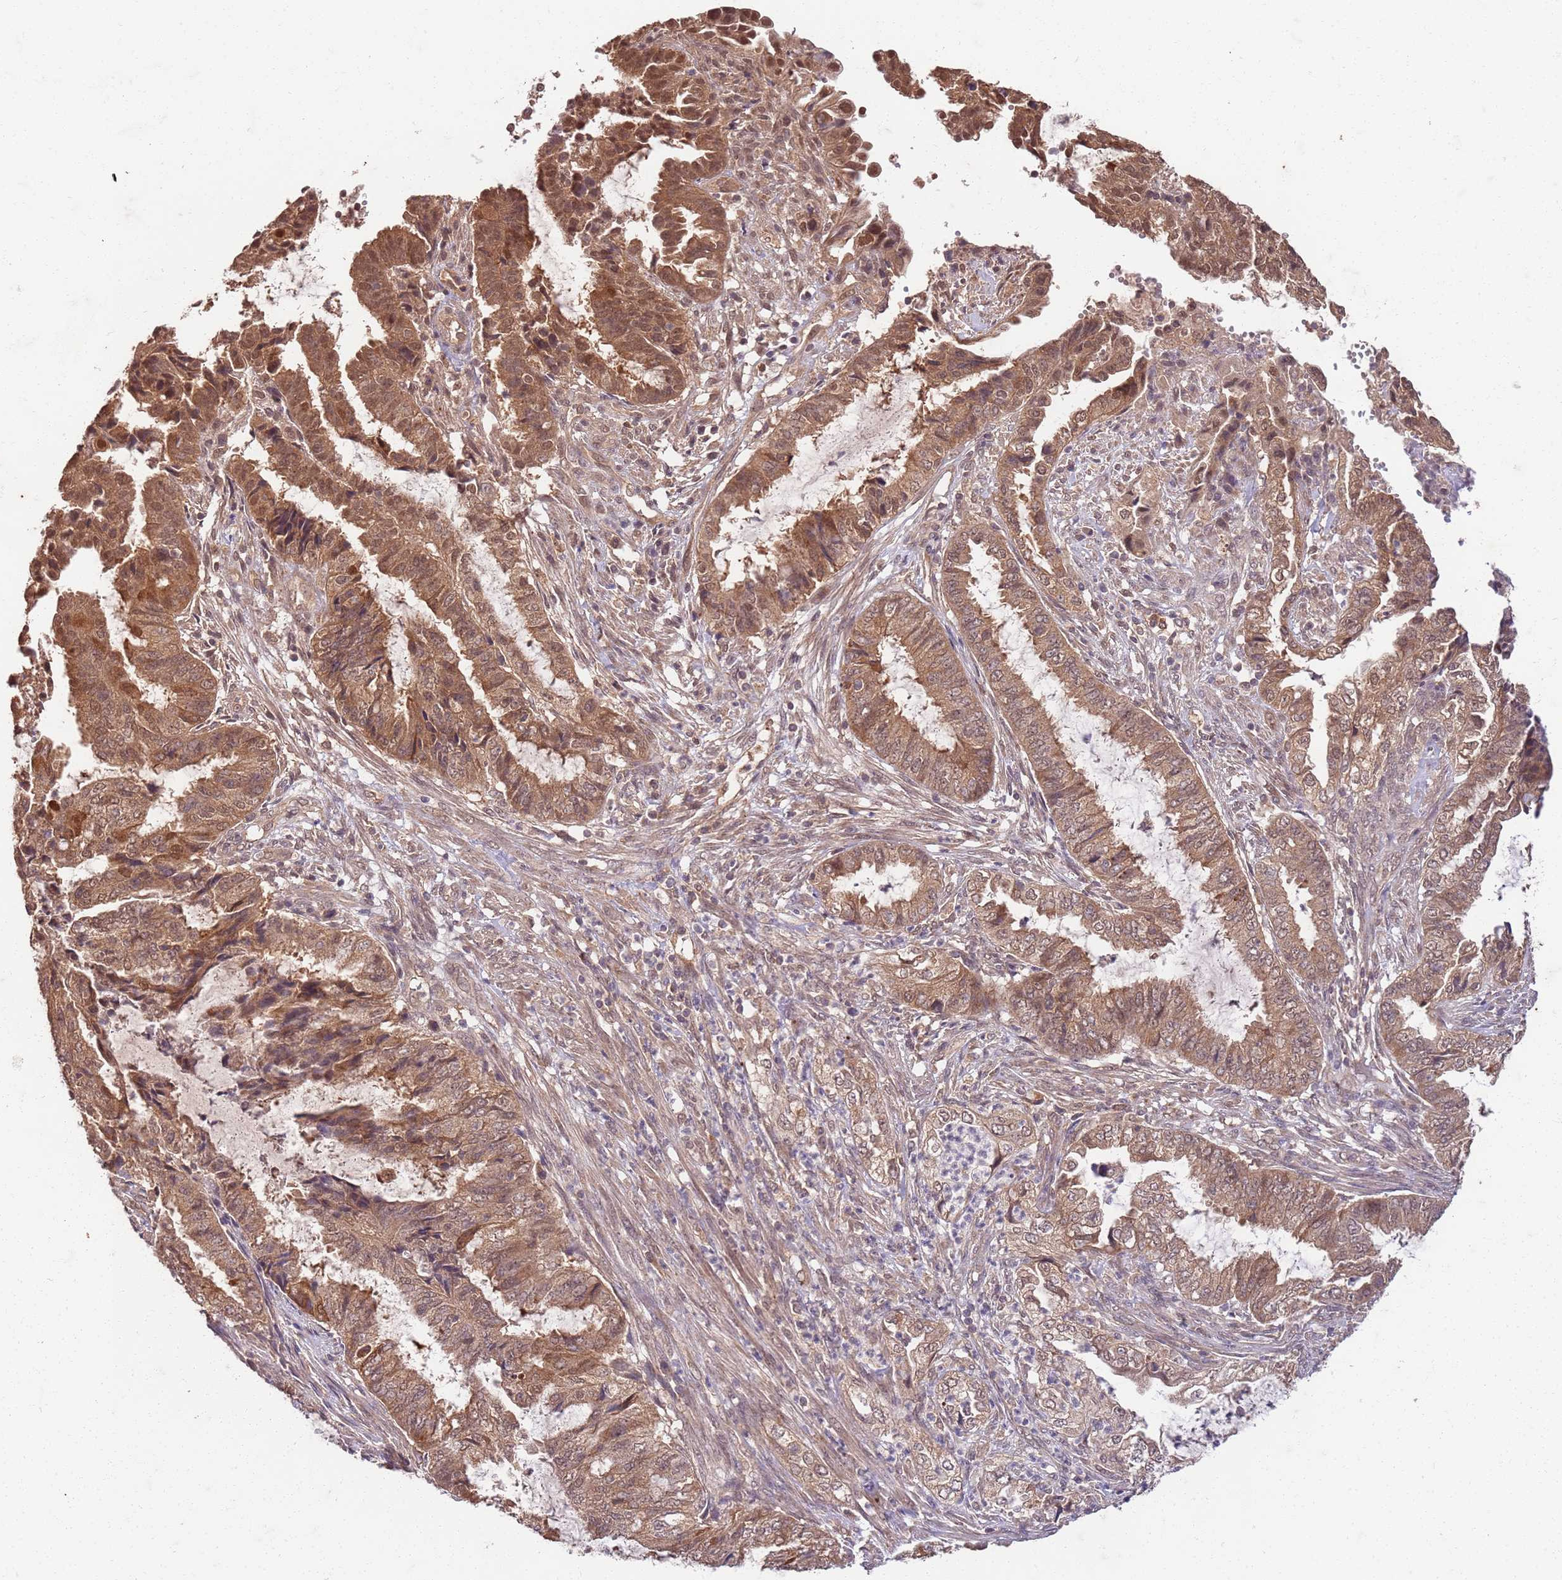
{"staining": {"intensity": "moderate", "quantity": ">75%", "location": "cytoplasmic/membranous,nuclear"}, "tissue": "endometrial cancer", "cell_type": "Tumor cells", "image_type": "cancer", "snomed": [{"axis": "morphology", "description": "Adenocarcinoma, NOS"}, {"axis": "topography", "description": "Endometrium"}], "caption": "IHC of human adenocarcinoma (endometrial) reveals medium levels of moderate cytoplasmic/membranous and nuclear expression in about >75% of tumor cells.", "gene": "UBE3A", "patient": {"sex": "female", "age": 51}}